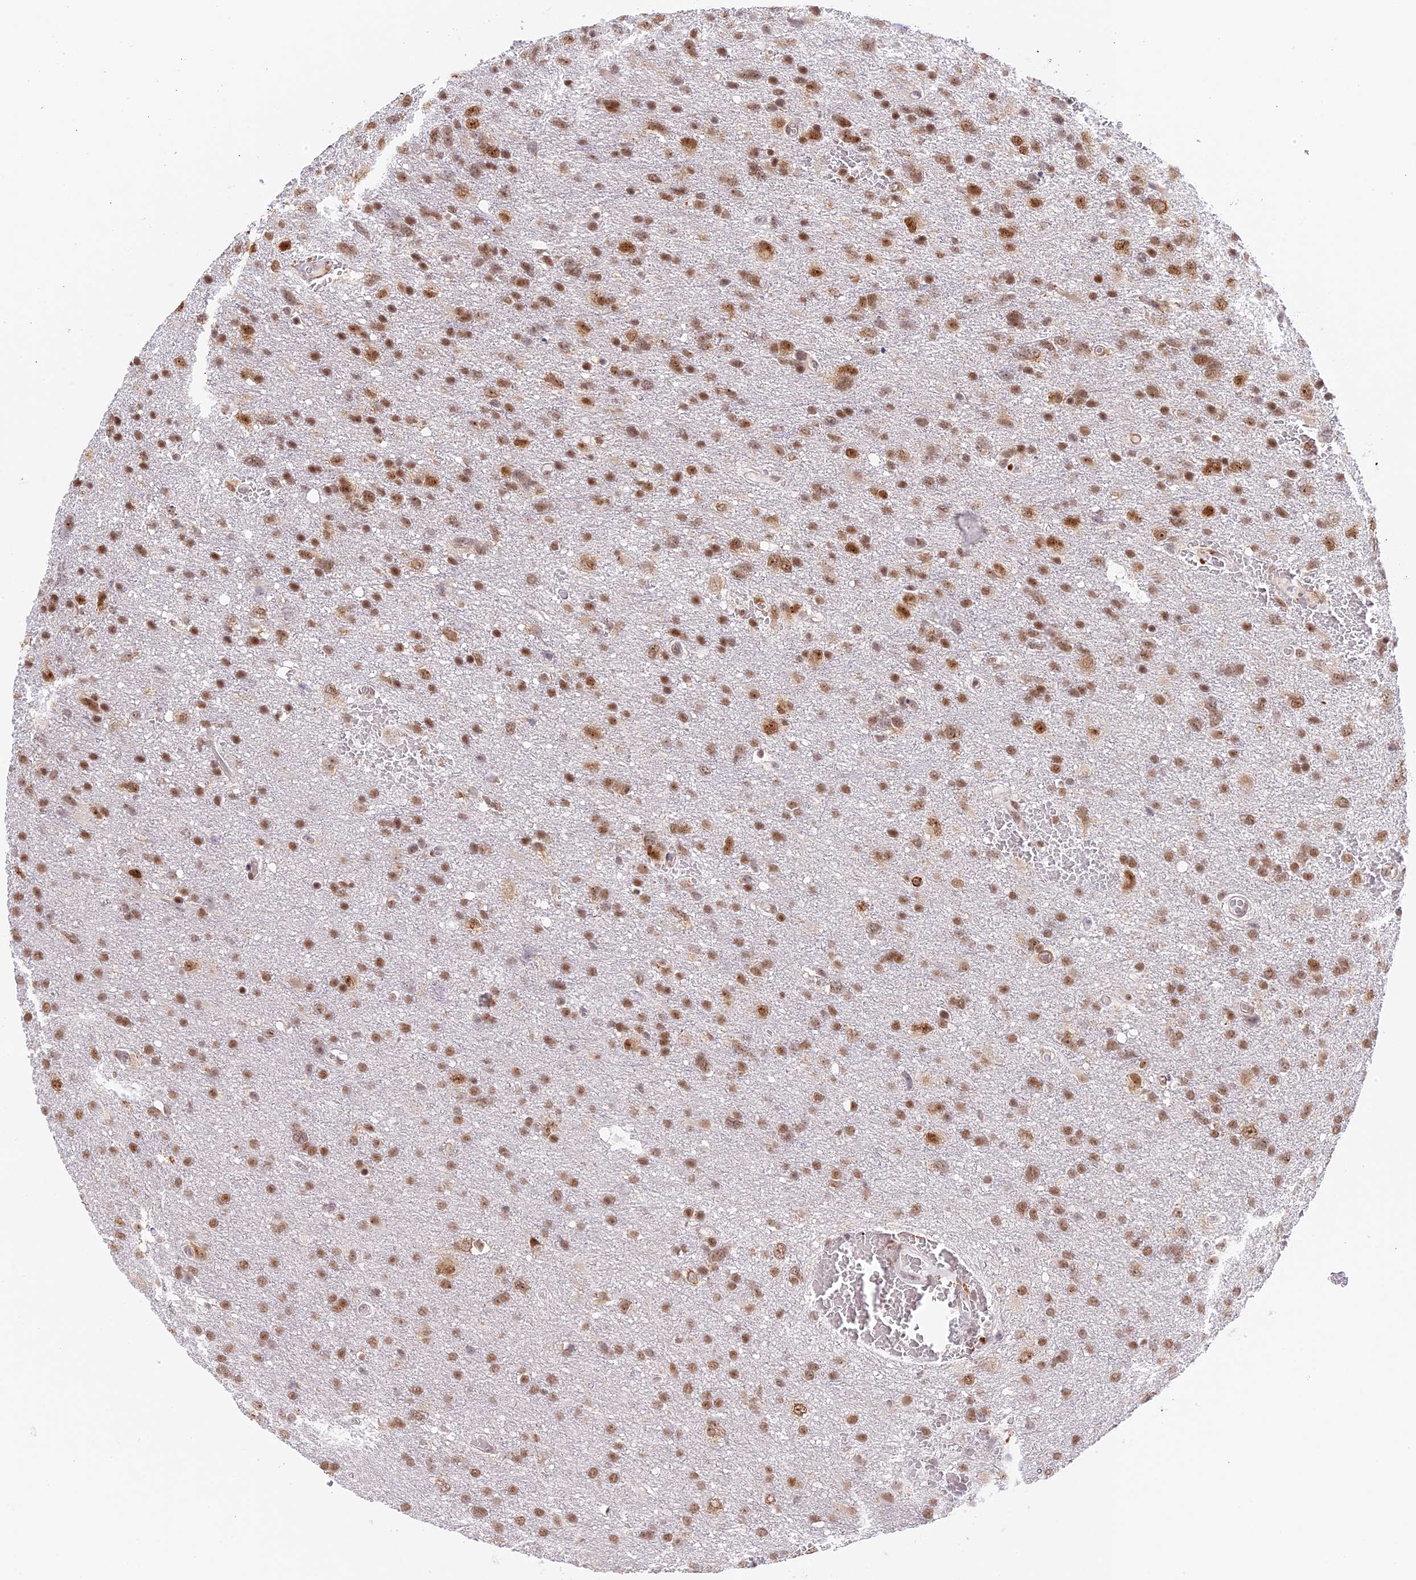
{"staining": {"intensity": "moderate", "quantity": ">75%", "location": "nuclear"}, "tissue": "glioma", "cell_type": "Tumor cells", "image_type": "cancer", "snomed": [{"axis": "morphology", "description": "Glioma, malignant, High grade"}, {"axis": "topography", "description": "Brain"}], "caption": "The photomicrograph shows staining of glioma, revealing moderate nuclear protein staining (brown color) within tumor cells.", "gene": "HEATR5B", "patient": {"sex": "male", "age": 61}}